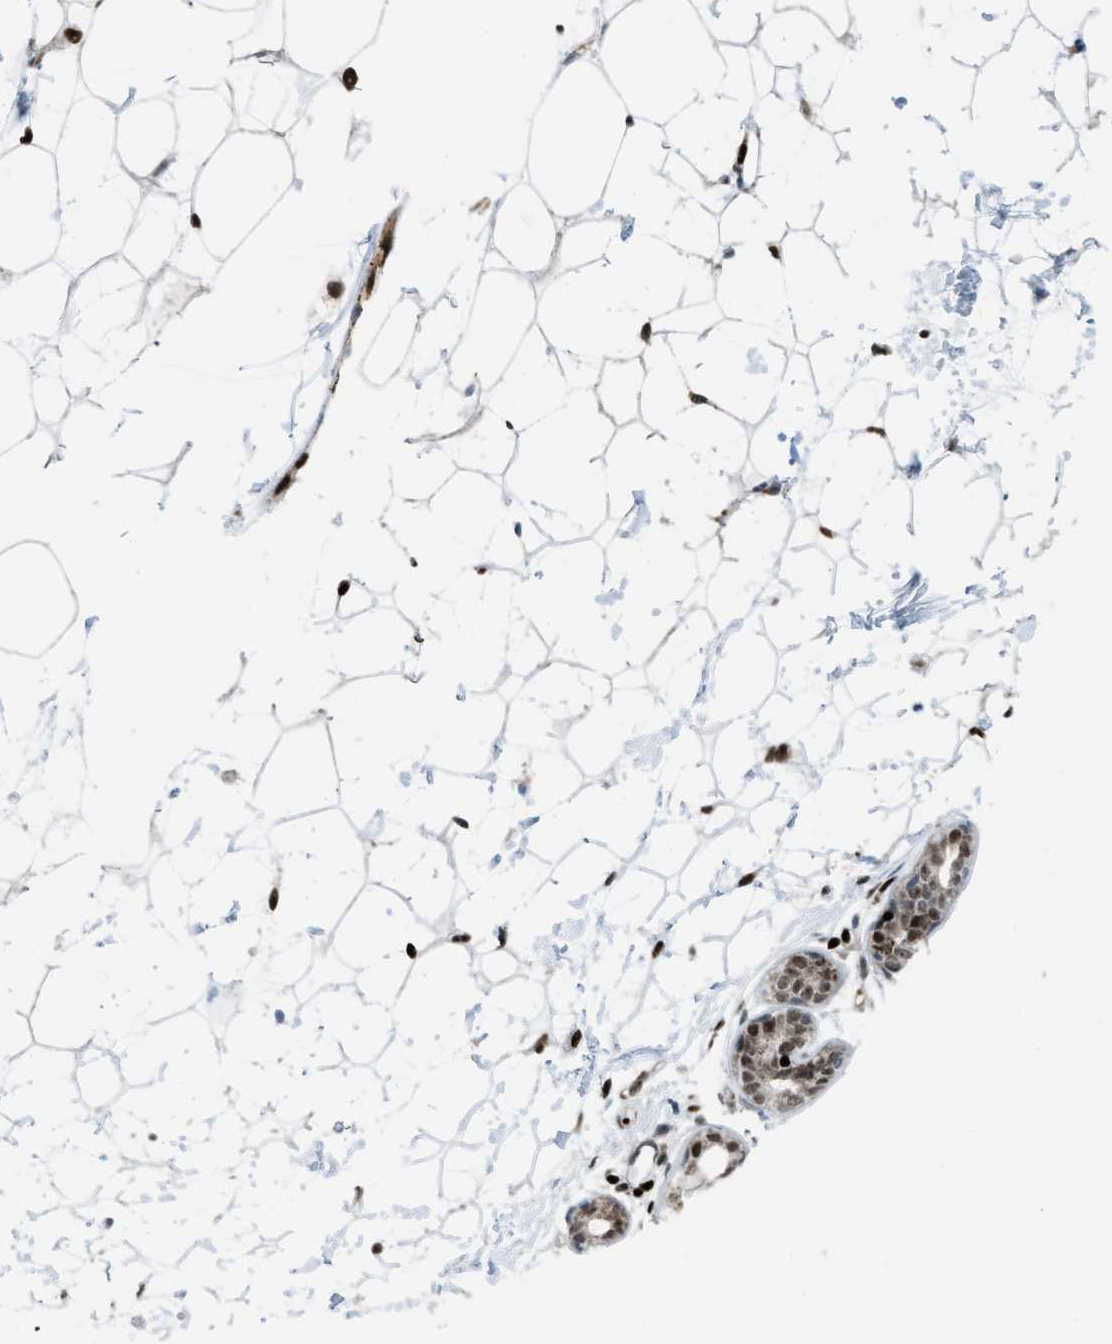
{"staining": {"intensity": "strong", "quantity": ">75%", "location": "nuclear"}, "tissue": "breast", "cell_type": "Adipocytes", "image_type": "normal", "snomed": [{"axis": "morphology", "description": "Normal tissue, NOS"}, {"axis": "topography", "description": "Breast"}], "caption": "IHC image of normal breast stained for a protein (brown), which demonstrates high levels of strong nuclear expression in about >75% of adipocytes.", "gene": "SLFN5", "patient": {"sex": "female", "age": 22}}